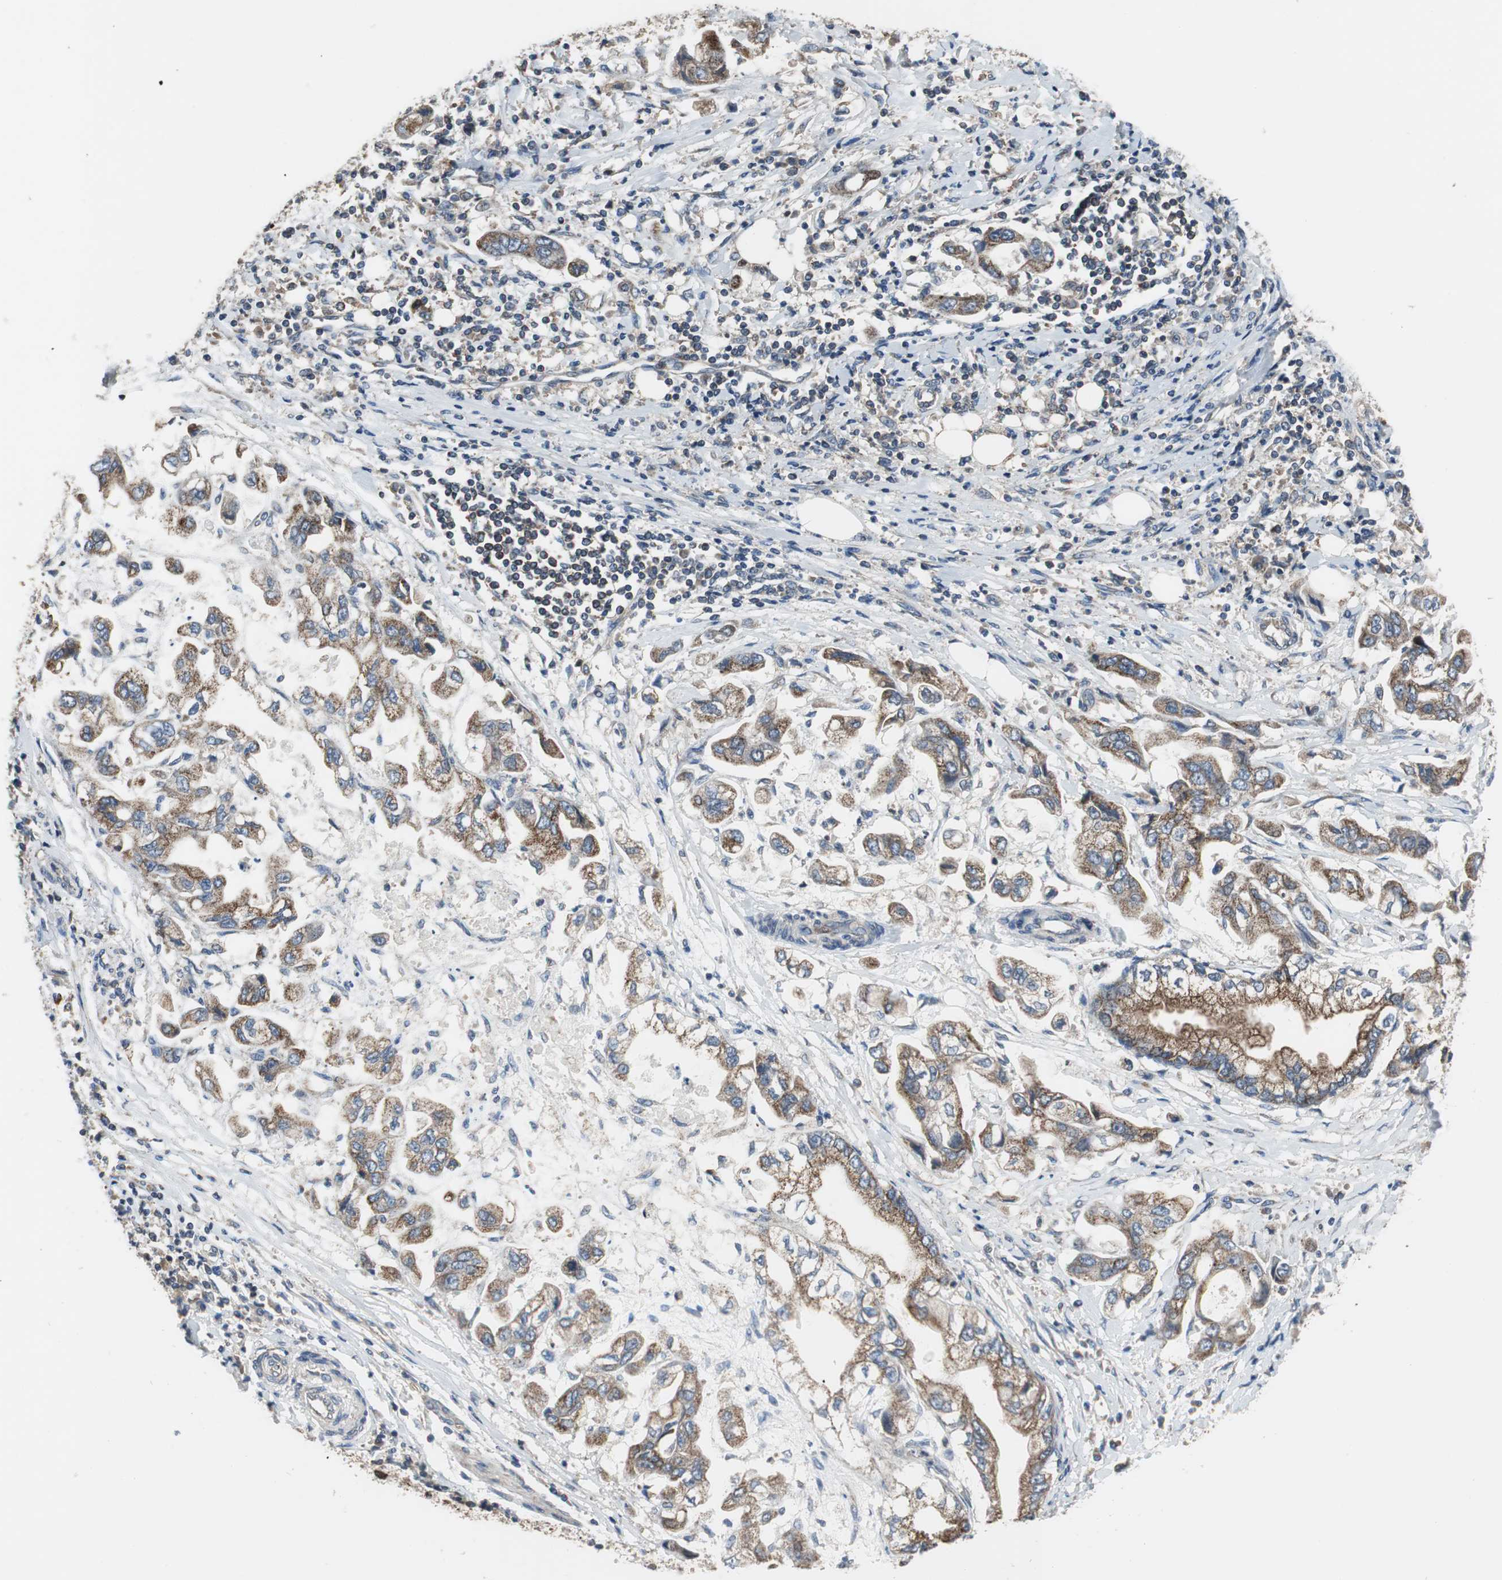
{"staining": {"intensity": "moderate", "quantity": ">75%", "location": "cytoplasmic/membranous"}, "tissue": "stomach cancer", "cell_type": "Tumor cells", "image_type": "cancer", "snomed": [{"axis": "morphology", "description": "Adenocarcinoma, NOS"}, {"axis": "topography", "description": "Stomach"}], "caption": "The micrograph shows a brown stain indicating the presence of a protein in the cytoplasmic/membranous of tumor cells in stomach cancer (adenocarcinoma).", "gene": "PI4KB", "patient": {"sex": "male", "age": 62}}